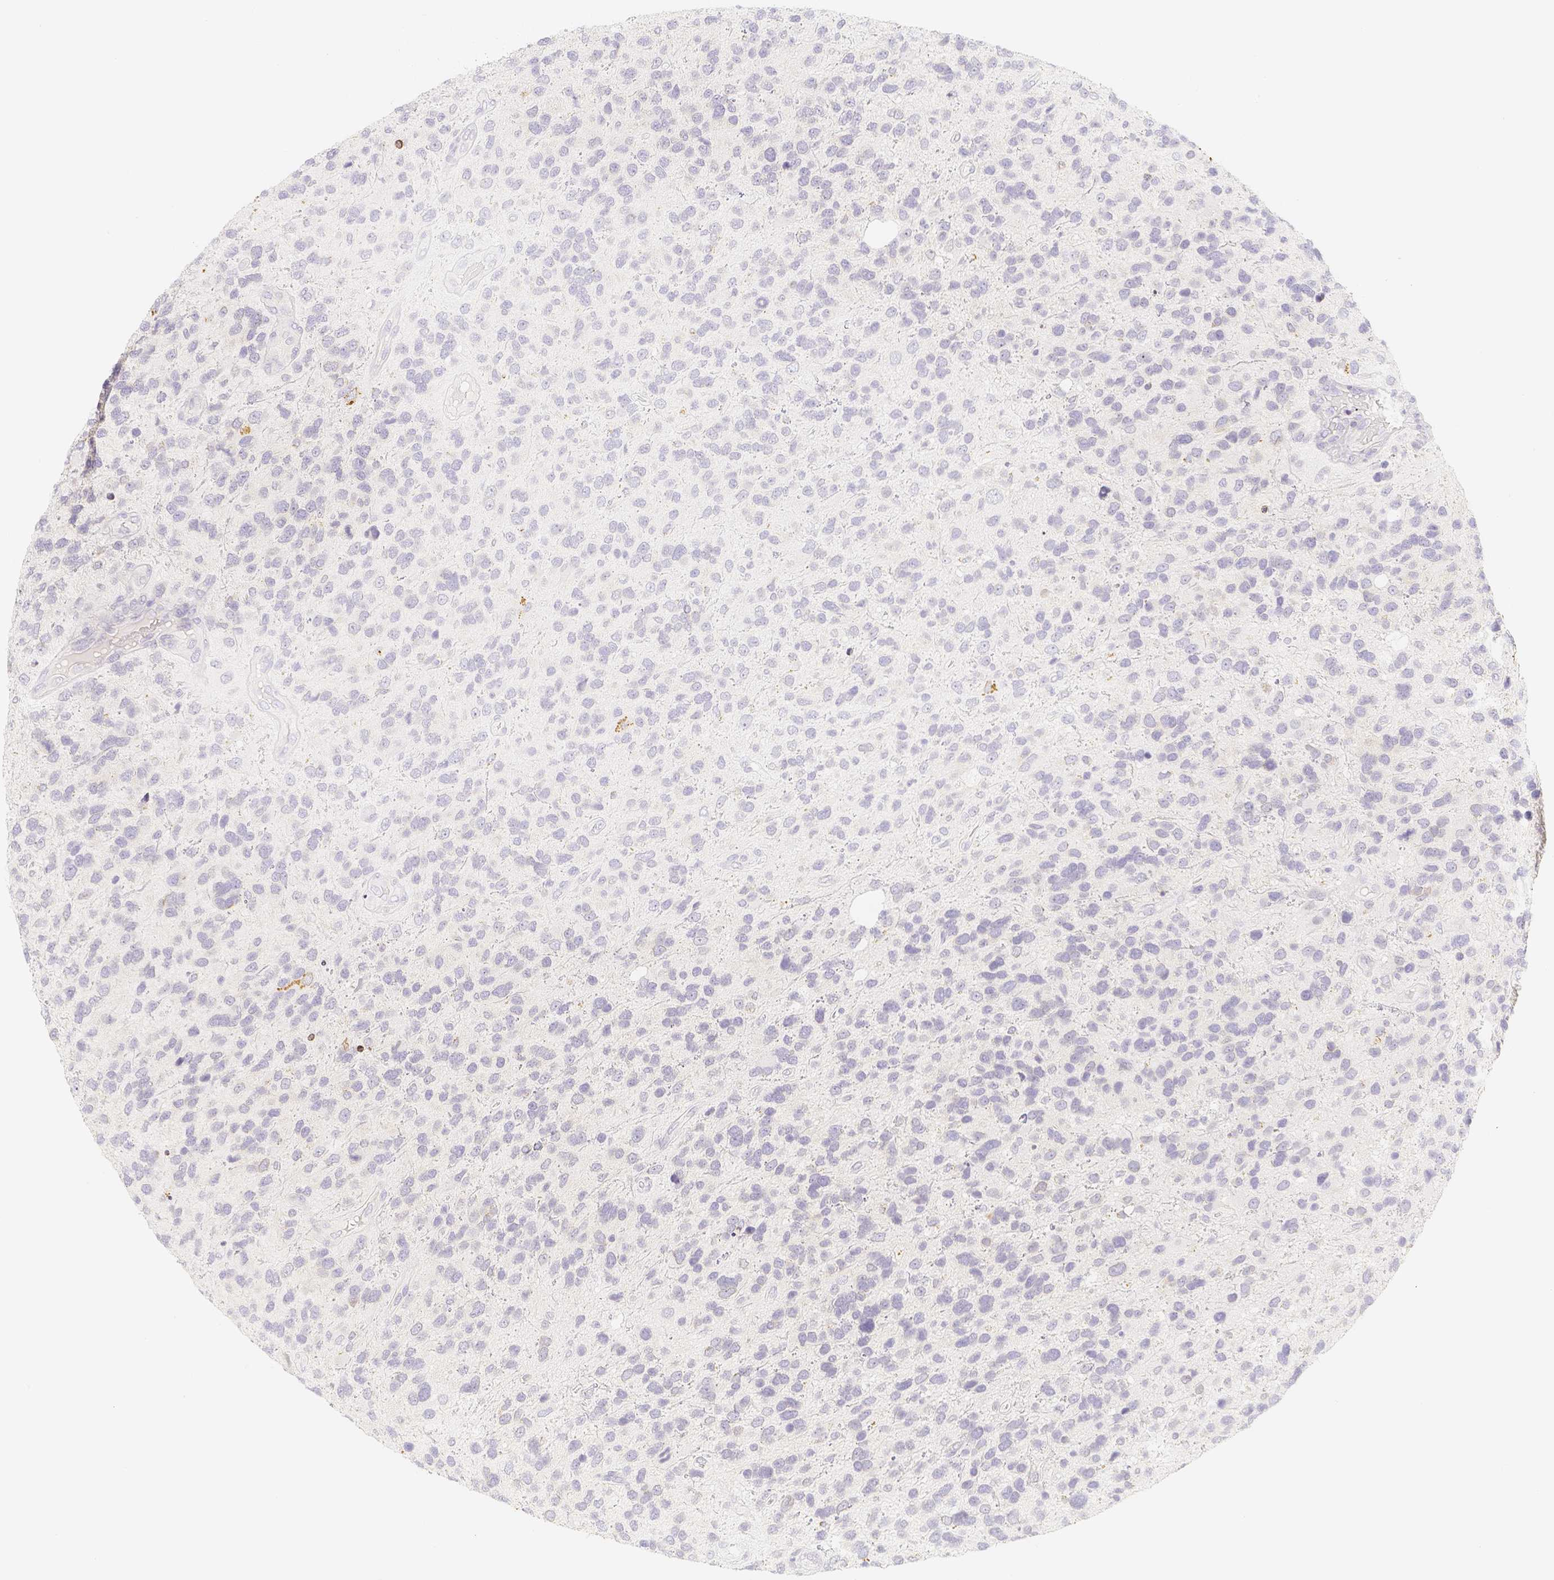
{"staining": {"intensity": "negative", "quantity": "none", "location": "none"}, "tissue": "glioma", "cell_type": "Tumor cells", "image_type": "cancer", "snomed": [{"axis": "morphology", "description": "Glioma, malignant, High grade"}, {"axis": "topography", "description": "Brain"}], "caption": "An image of glioma stained for a protein demonstrates no brown staining in tumor cells.", "gene": "PADI4", "patient": {"sex": "female", "age": 58}}